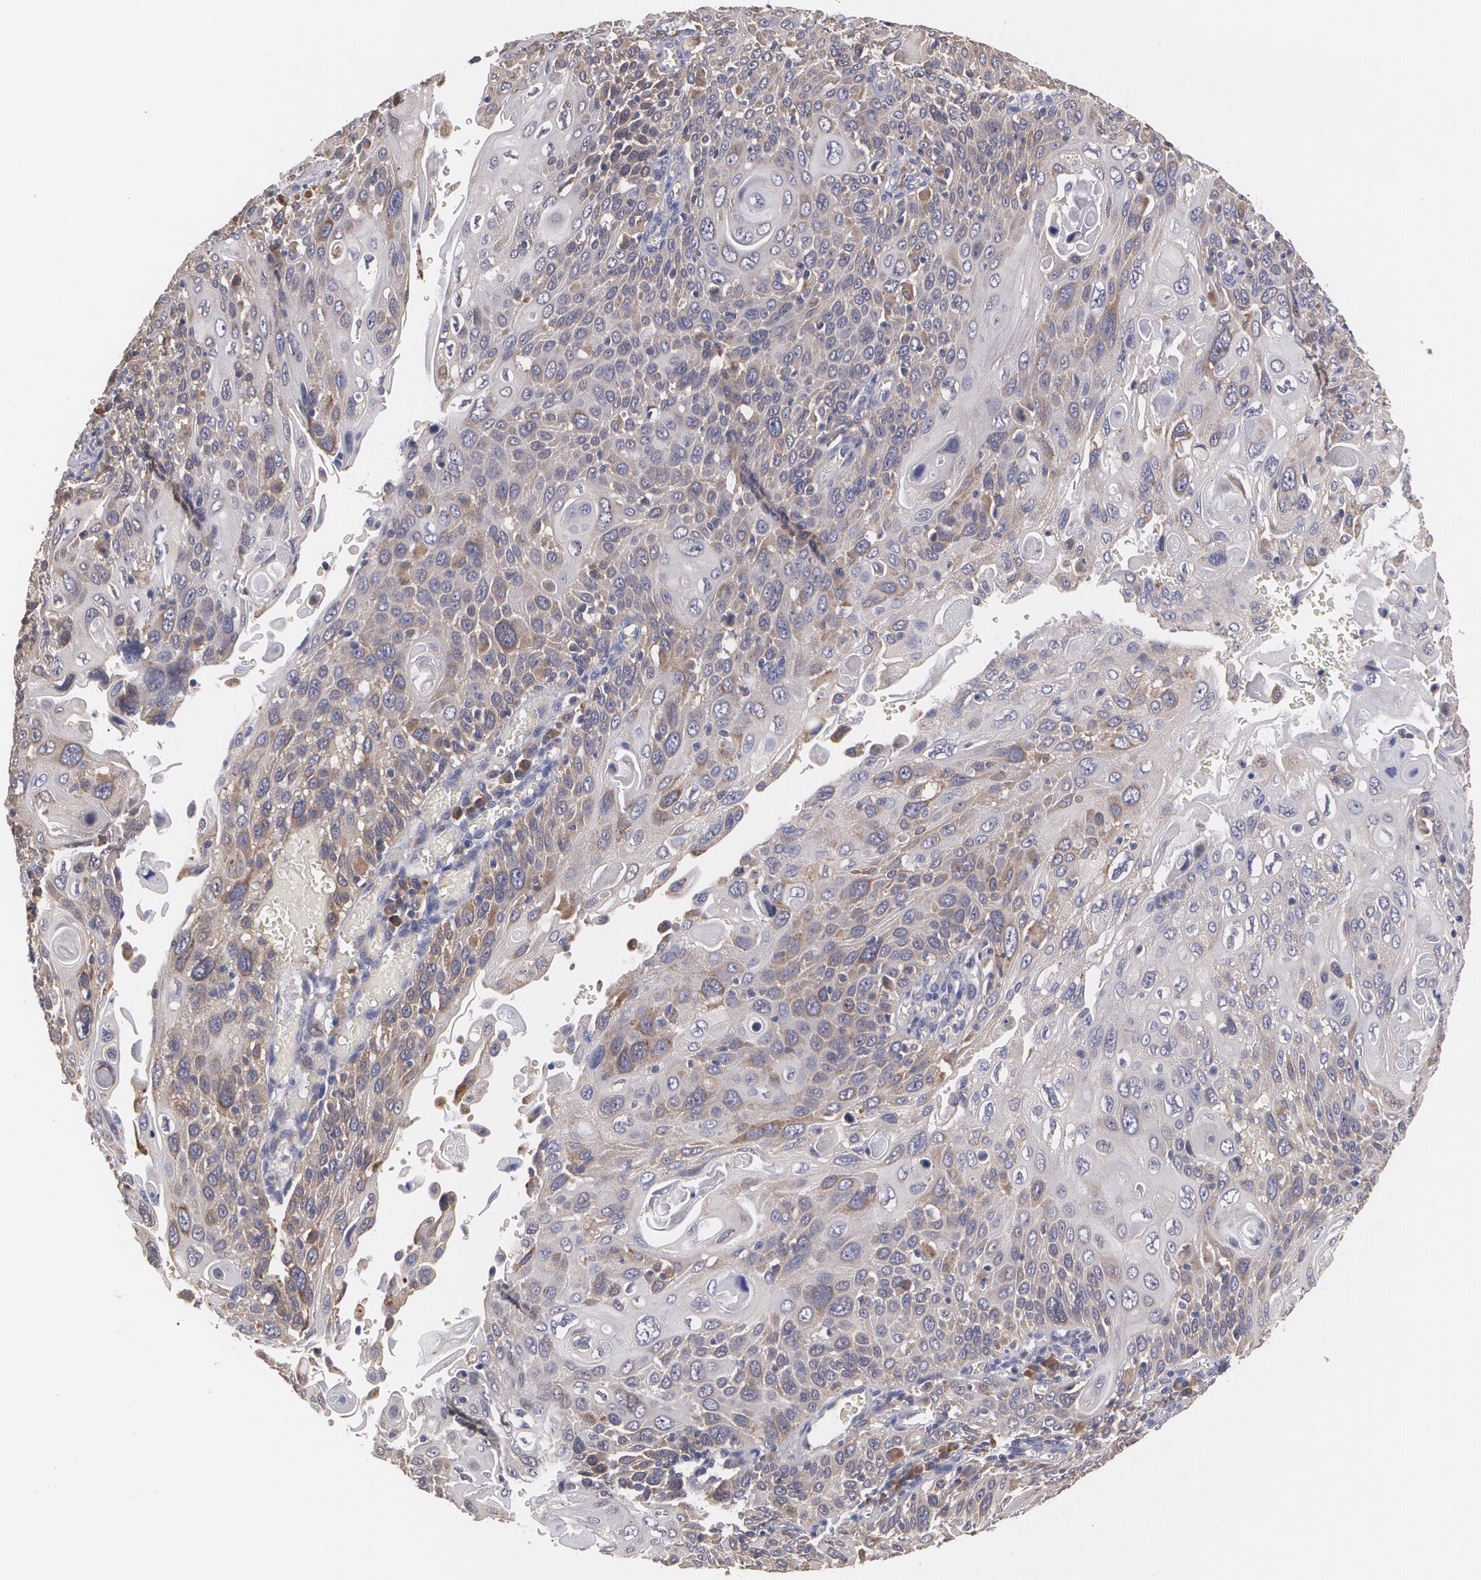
{"staining": {"intensity": "moderate", "quantity": "25%-75%", "location": "cytoplasmic/membranous"}, "tissue": "cervical cancer", "cell_type": "Tumor cells", "image_type": "cancer", "snomed": [{"axis": "morphology", "description": "Squamous cell carcinoma, NOS"}, {"axis": "topography", "description": "Cervix"}], "caption": "IHC histopathology image of neoplastic tissue: human cervical squamous cell carcinoma stained using immunohistochemistry (IHC) reveals medium levels of moderate protein expression localized specifically in the cytoplasmic/membranous of tumor cells, appearing as a cytoplasmic/membranous brown color.", "gene": "MTHFD1", "patient": {"sex": "female", "age": 54}}